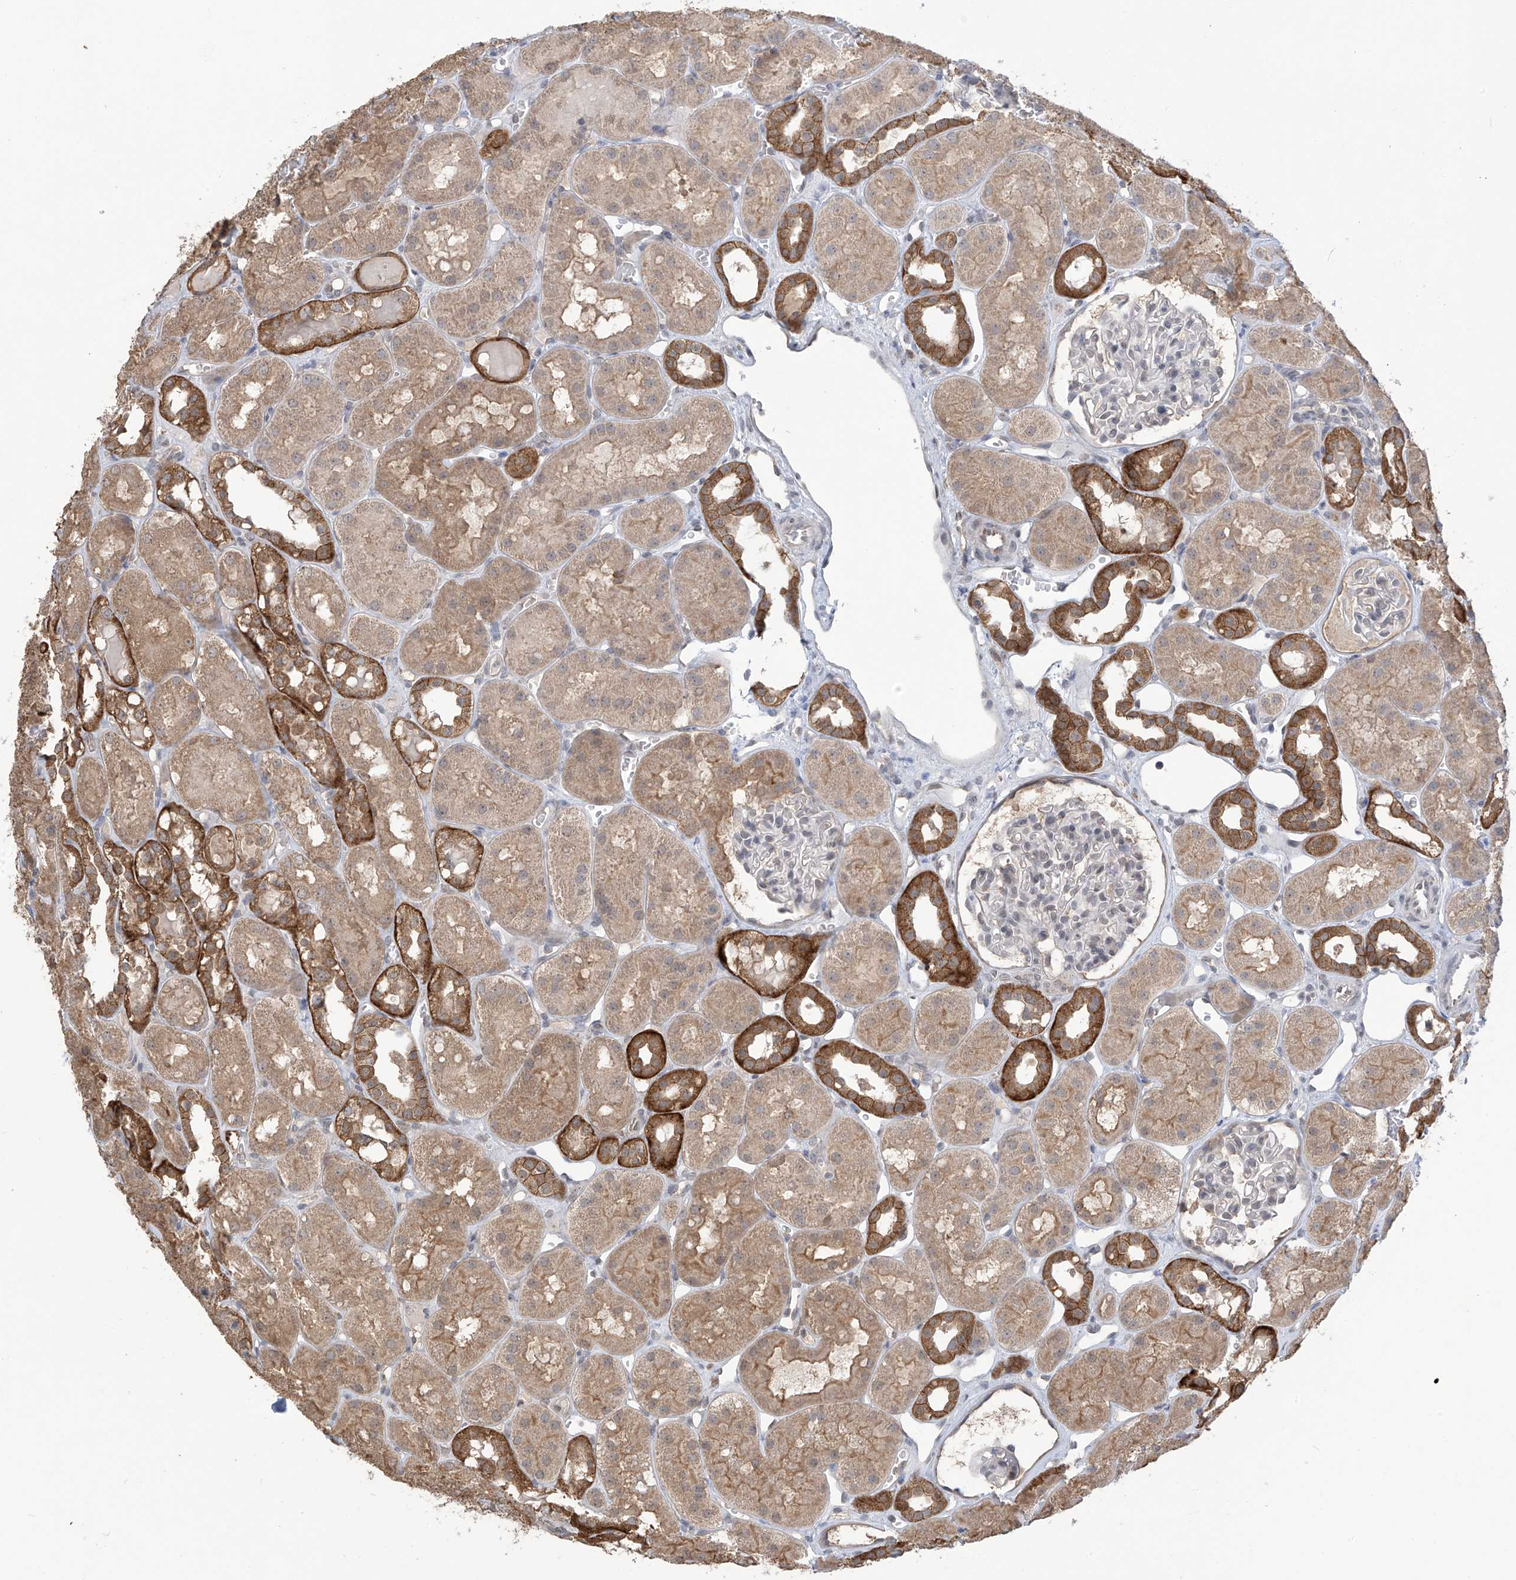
{"staining": {"intensity": "weak", "quantity": "<25%", "location": "nuclear"}, "tissue": "kidney", "cell_type": "Cells in glomeruli", "image_type": "normal", "snomed": [{"axis": "morphology", "description": "Normal tissue, NOS"}, {"axis": "topography", "description": "Kidney"}], "caption": "The IHC histopathology image has no significant staining in cells in glomeruli of kidney.", "gene": "KIAA1522", "patient": {"sex": "male", "age": 16}}